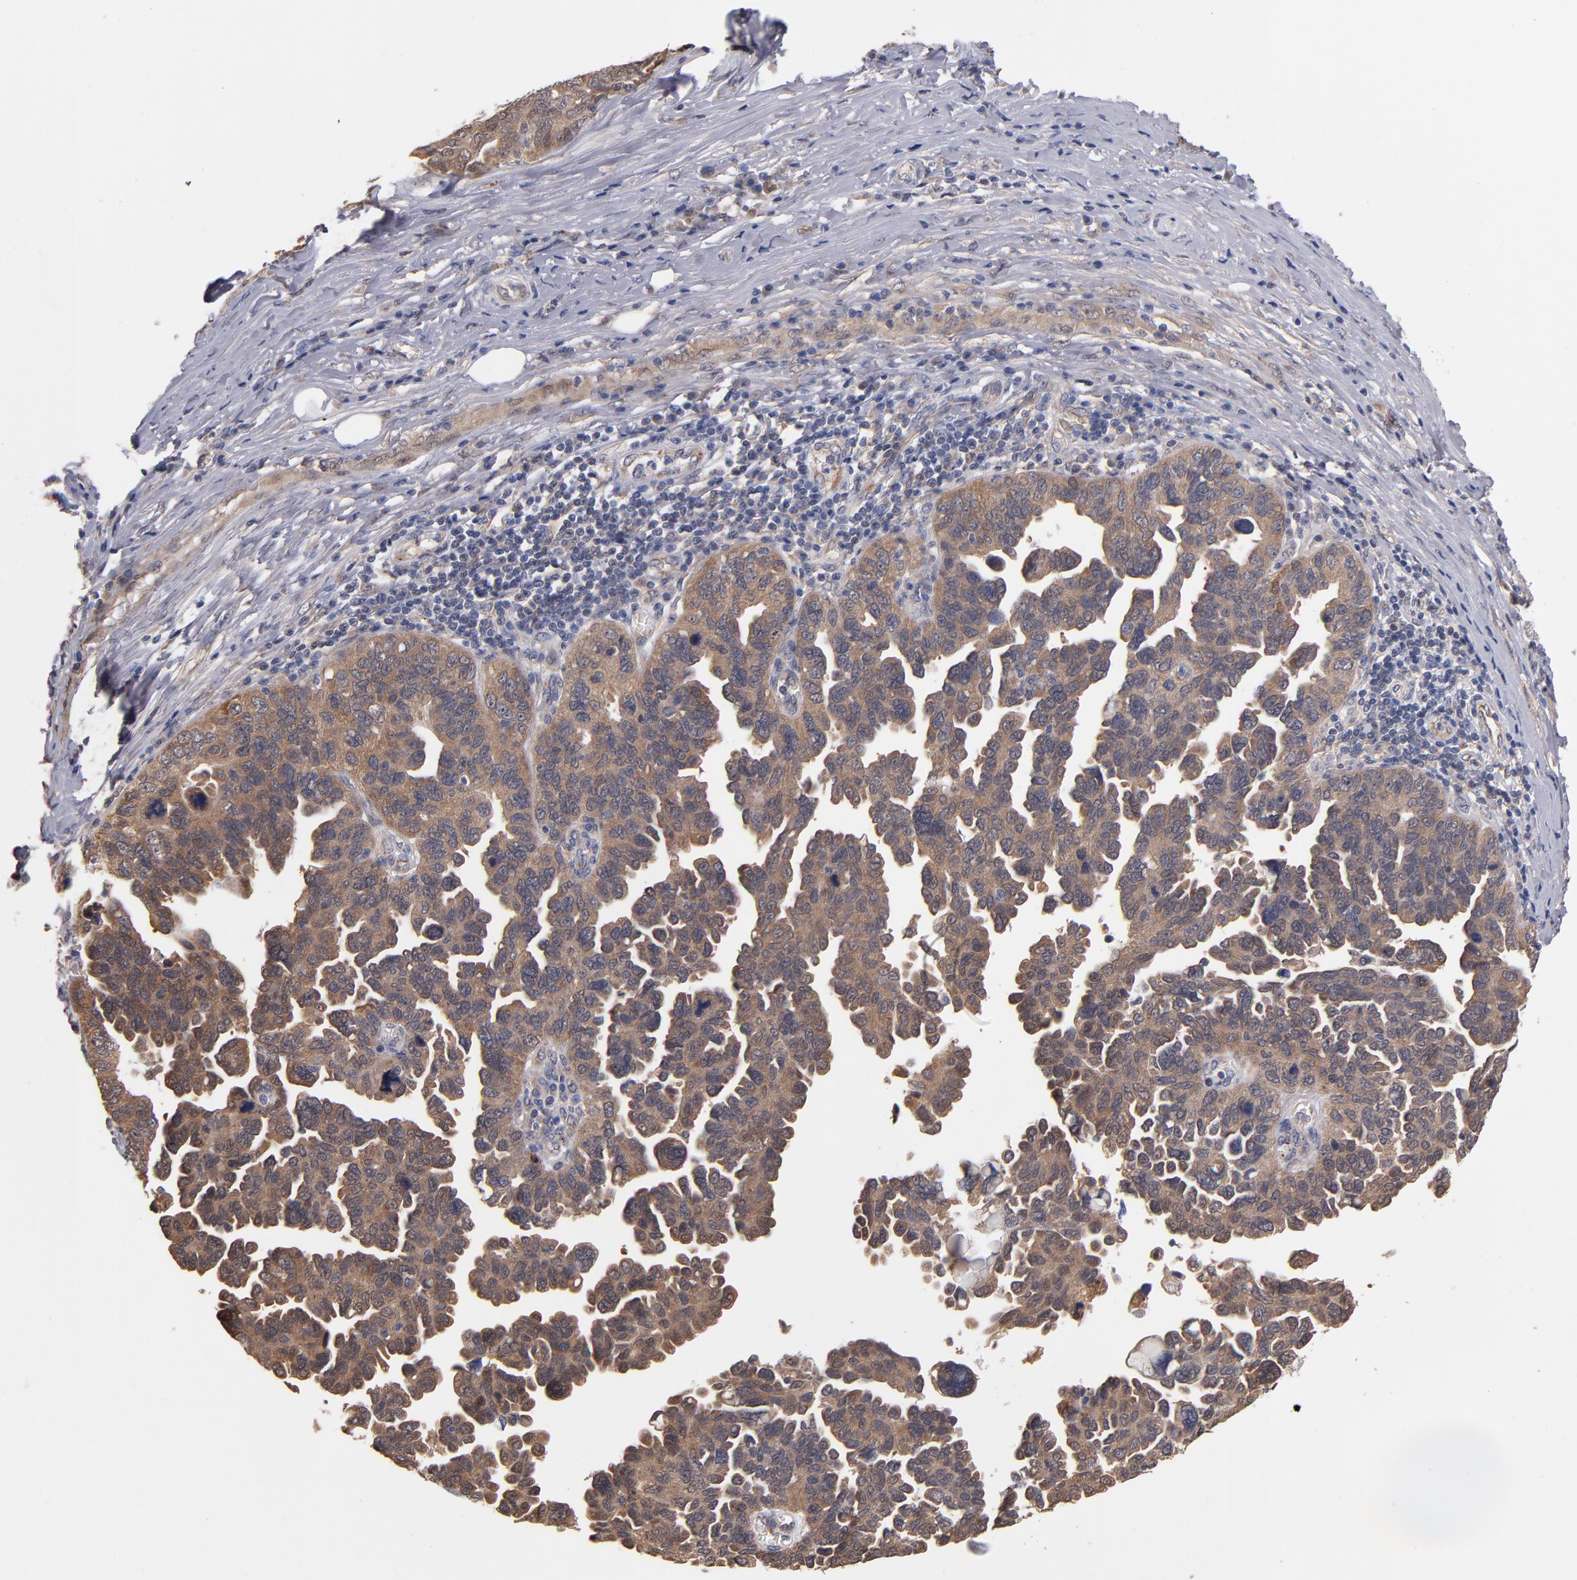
{"staining": {"intensity": "moderate", "quantity": ">75%", "location": "cytoplasmic/membranous"}, "tissue": "ovarian cancer", "cell_type": "Tumor cells", "image_type": "cancer", "snomed": [{"axis": "morphology", "description": "Cystadenocarcinoma, serous, NOS"}, {"axis": "topography", "description": "Ovary"}], "caption": "Immunohistochemistry (IHC) histopathology image of neoplastic tissue: human serous cystadenocarcinoma (ovarian) stained using immunohistochemistry displays medium levels of moderate protein expression localized specifically in the cytoplasmic/membranous of tumor cells, appearing as a cytoplasmic/membranous brown color.", "gene": "GMFG", "patient": {"sex": "female", "age": 64}}